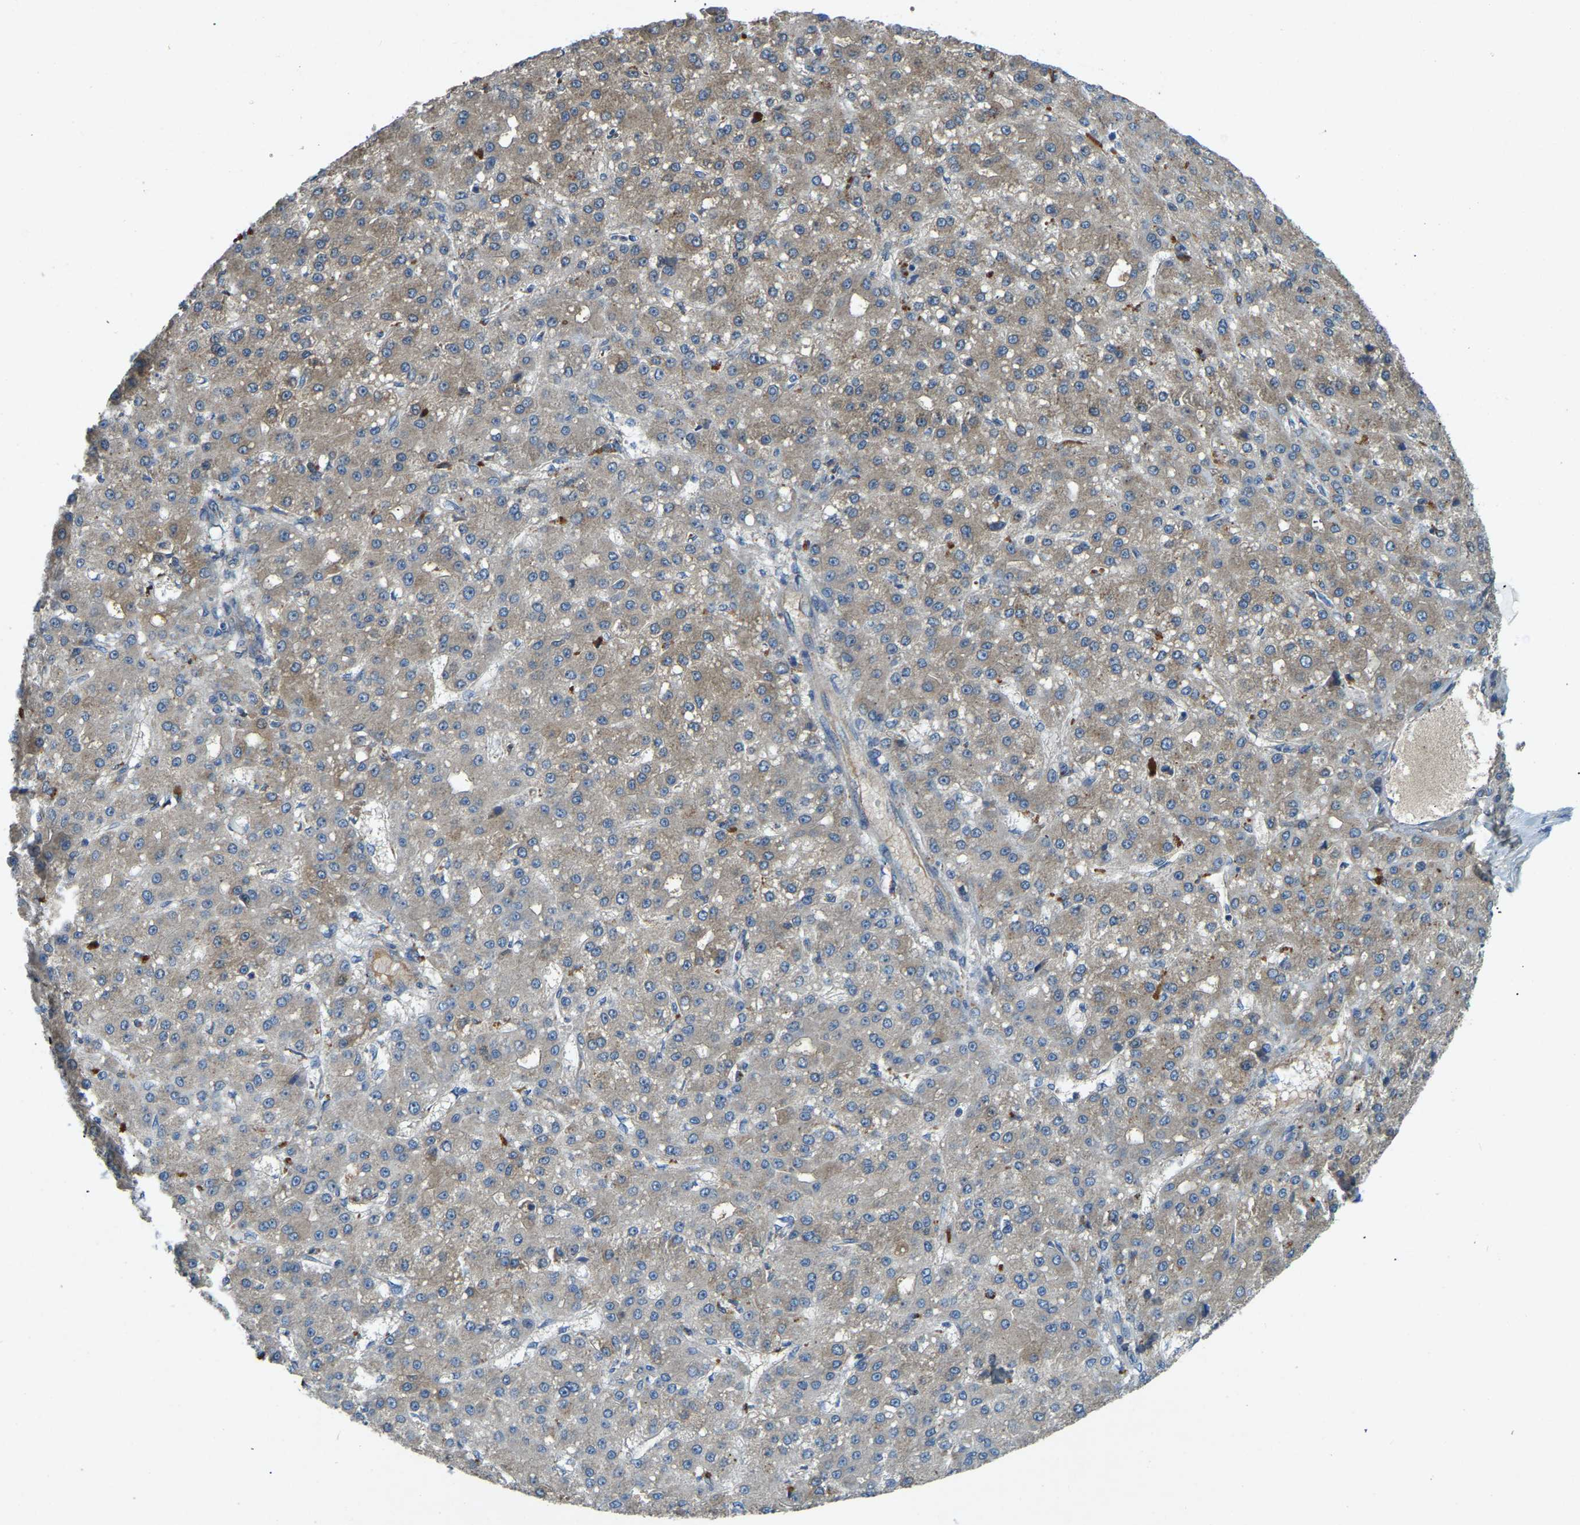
{"staining": {"intensity": "weak", "quantity": "25%-75%", "location": "cytoplasmic/membranous"}, "tissue": "liver cancer", "cell_type": "Tumor cells", "image_type": "cancer", "snomed": [{"axis": "morphology", "description": "Carcinoma, Hepatocellular, NOS"}, {"axis": "topography", "description": "Liver"}], "caption": "The immunohistochemical stain highlights weak cytoplasmic/membranous expression in tumor cells of hepatocellular carcinoma (liver) tissue.", "gene": "ATP8B1", "patient": {"sex": "male", "age": 67}}